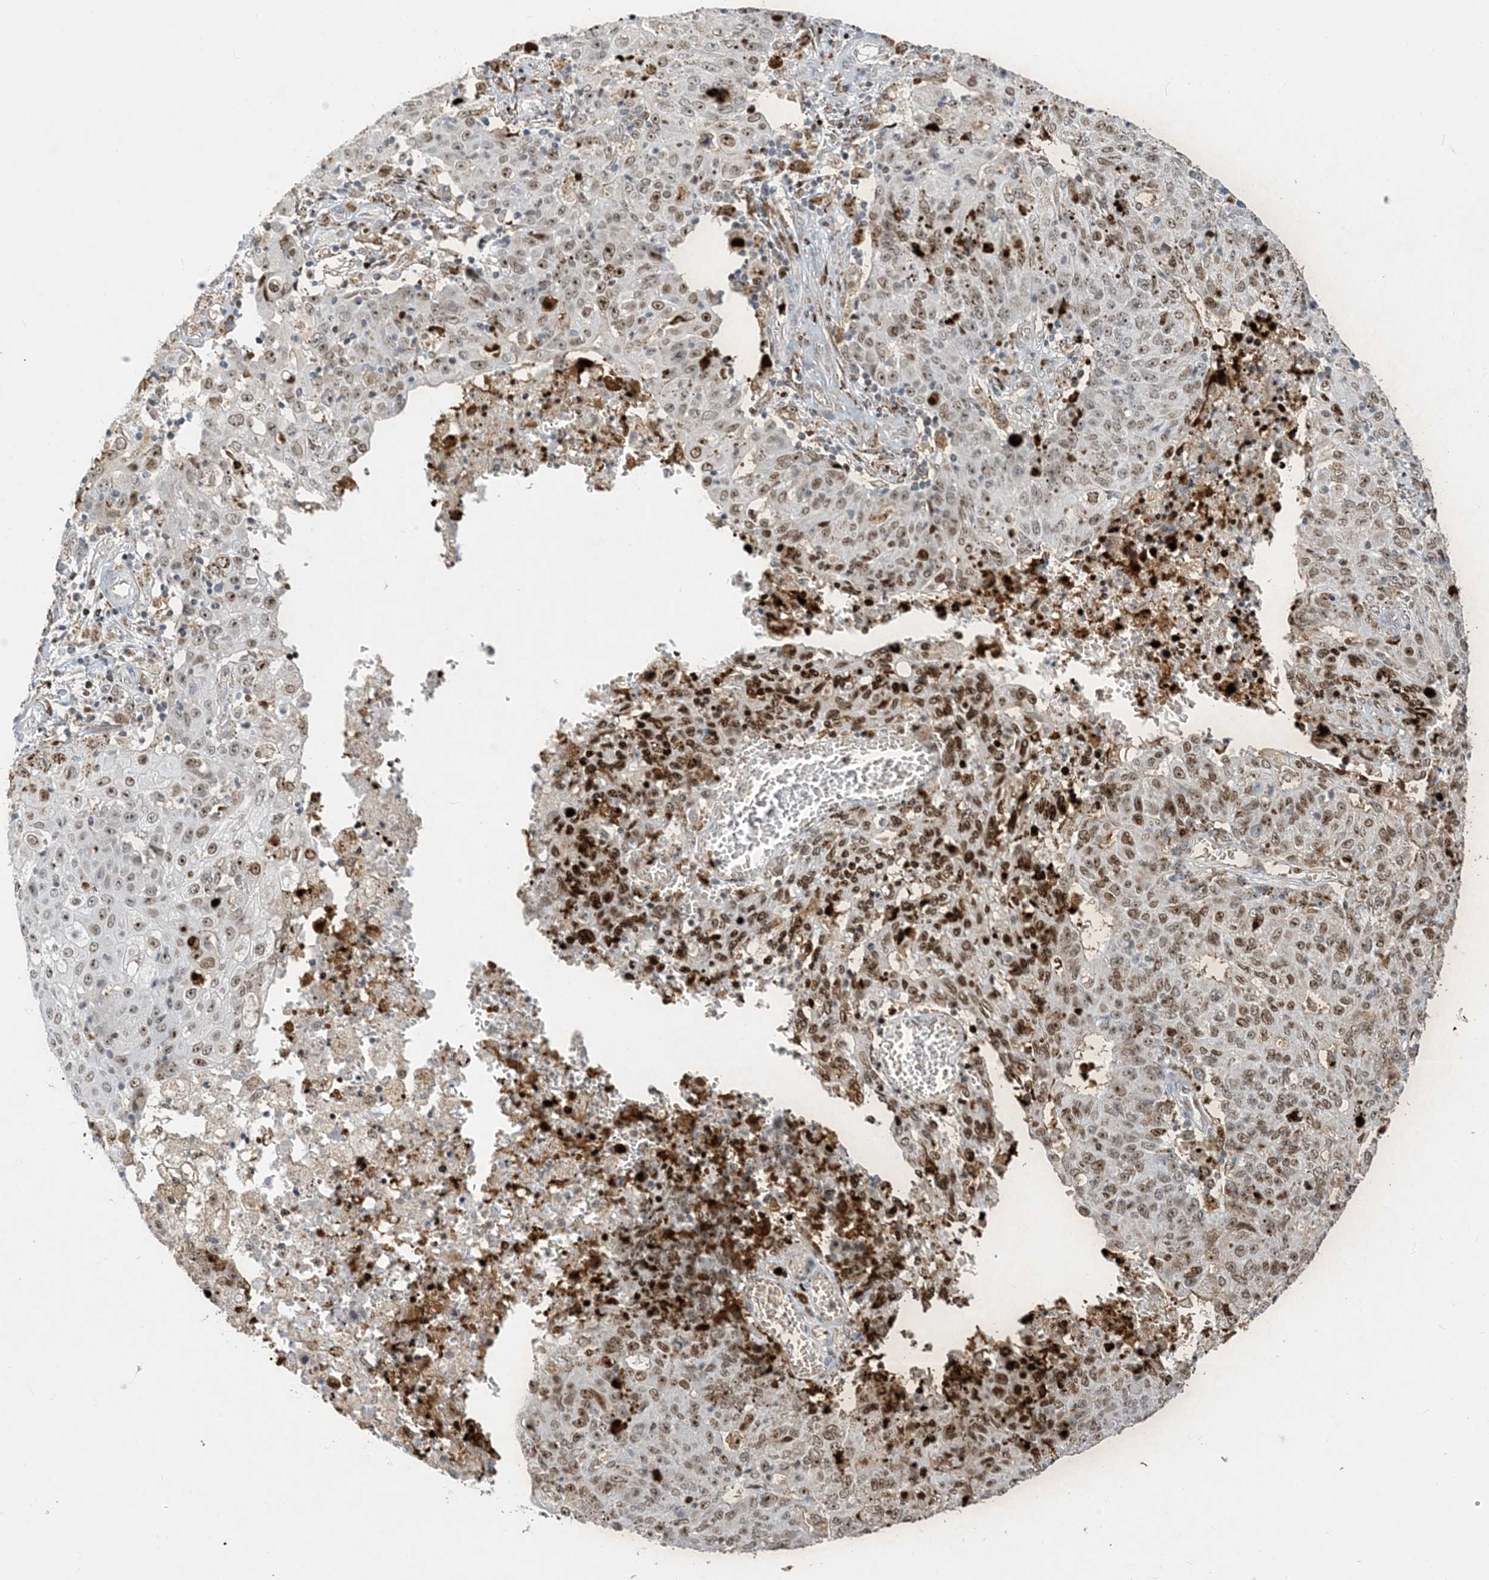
{"staining": {"intensity": "moderate", "quantity": ">75%", "location": "nuclear"}, "tissue": "ovarian cancer", "cell_type": "Tumor cells", "image_type": "cancer", "snomed": [{"axis": "morphology", "description": "Carcinoma, endometroid"}, {"axis": "topography", "description": "Ovary"}], "caption": "This is a photomicrograph of immunohistochemistry staining of ovarian endometroid carcinoma, which shows moderate expression in the nuclear of tumor cells.", "gene": "SLC25A53", "patient": {"sex": "female", "age": 42}}